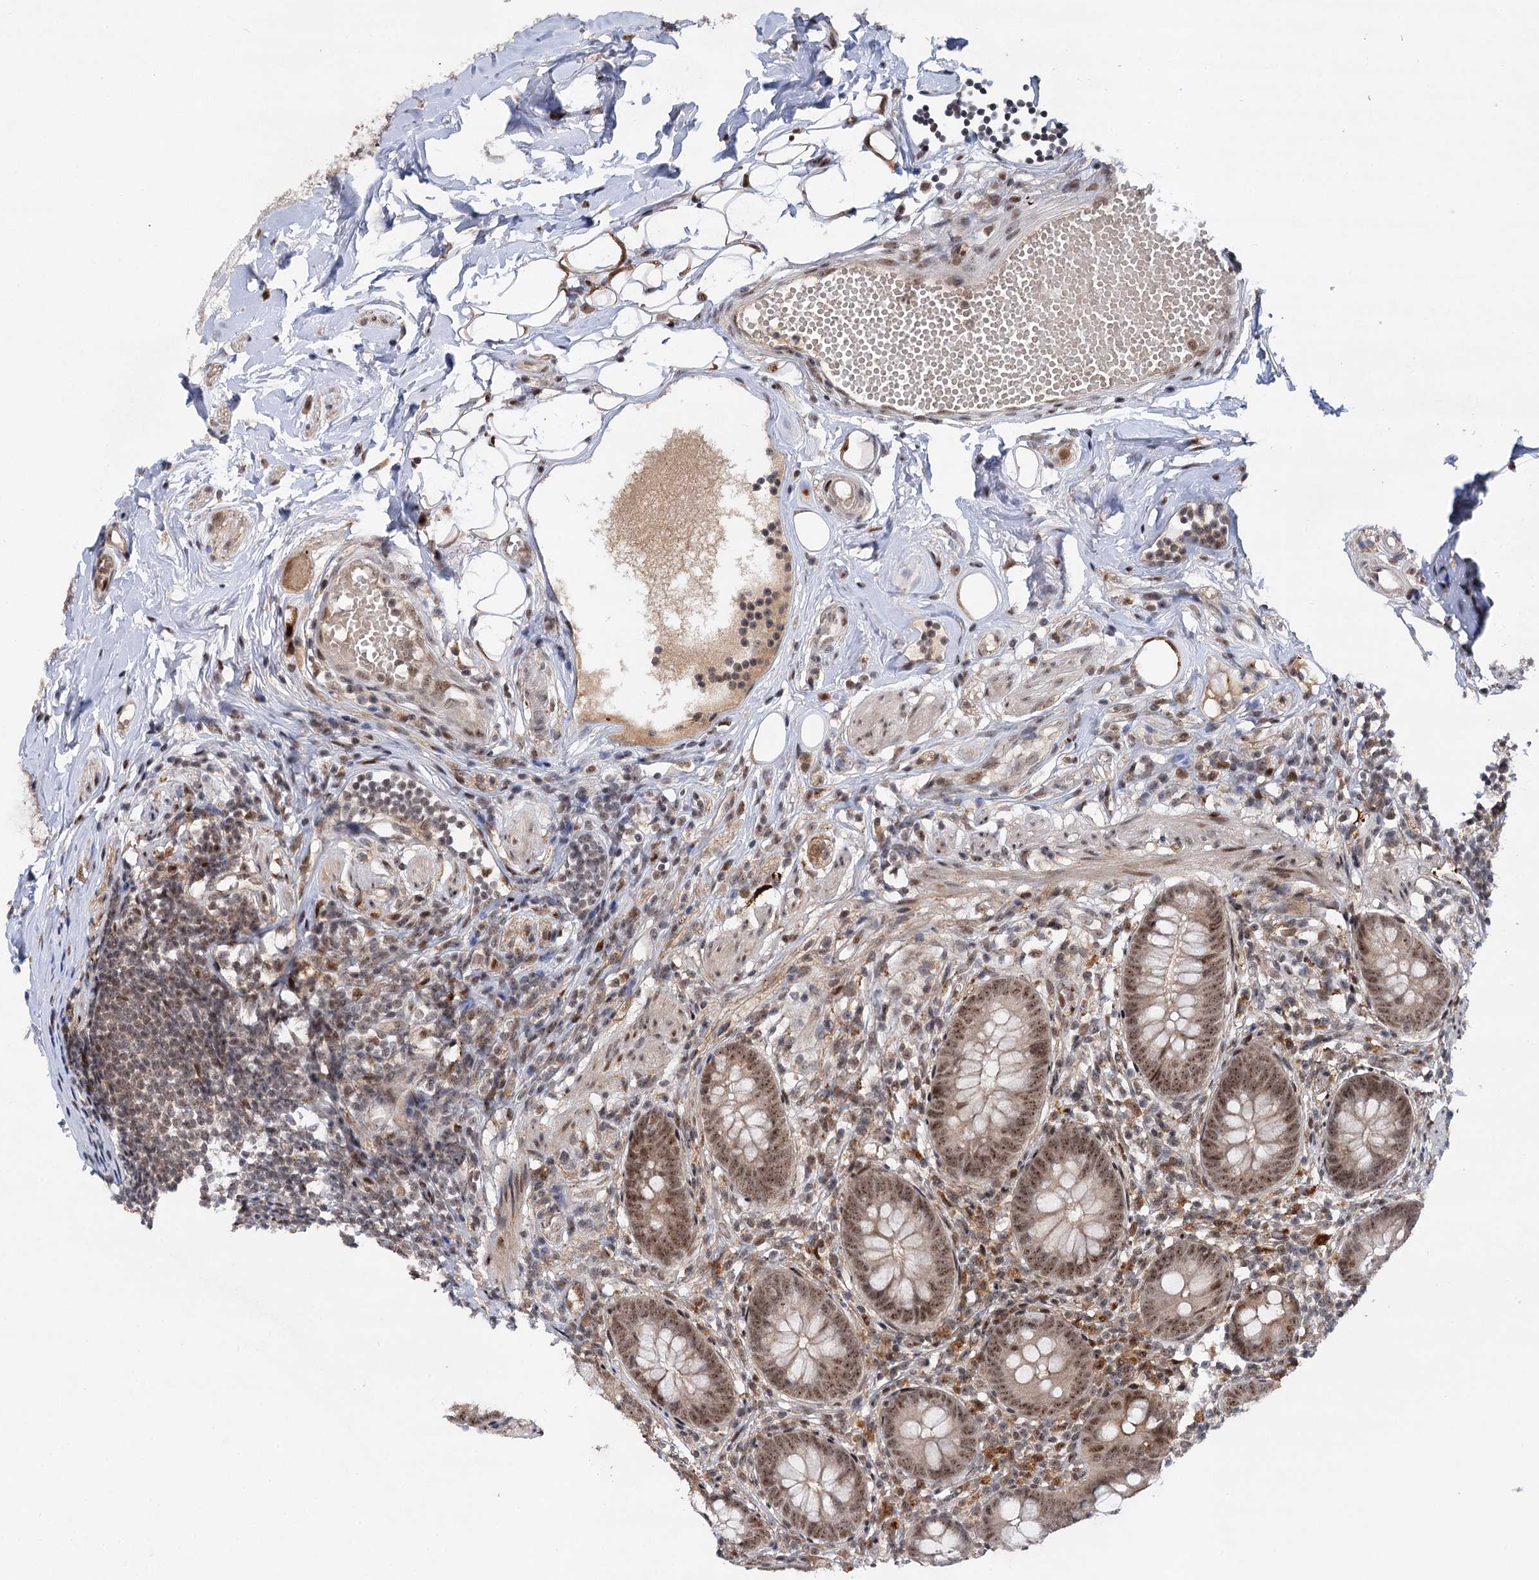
{"staining": {"intensity": "moderate", "quantity": ">75%", "location": "nuclear"}, "tissue": "appendix", "cell_type": "Glandular cells", "image_type": "normal", "snomed": [{"axis": "morphology", "description": "Normal tissue, NOS"}, {"axis": "topography", "description": "Appendix"}], "caption": "Moderate nuclear expression is appreciated in about >75% of glandular cells in benign appendix. The staining is performed using DAB brown chromogen to label protein expression. The nuclei are counter-stained blue using hematoxylin.", "gene": "BUD13", "patient": {"sex": "female", "age": 62}}